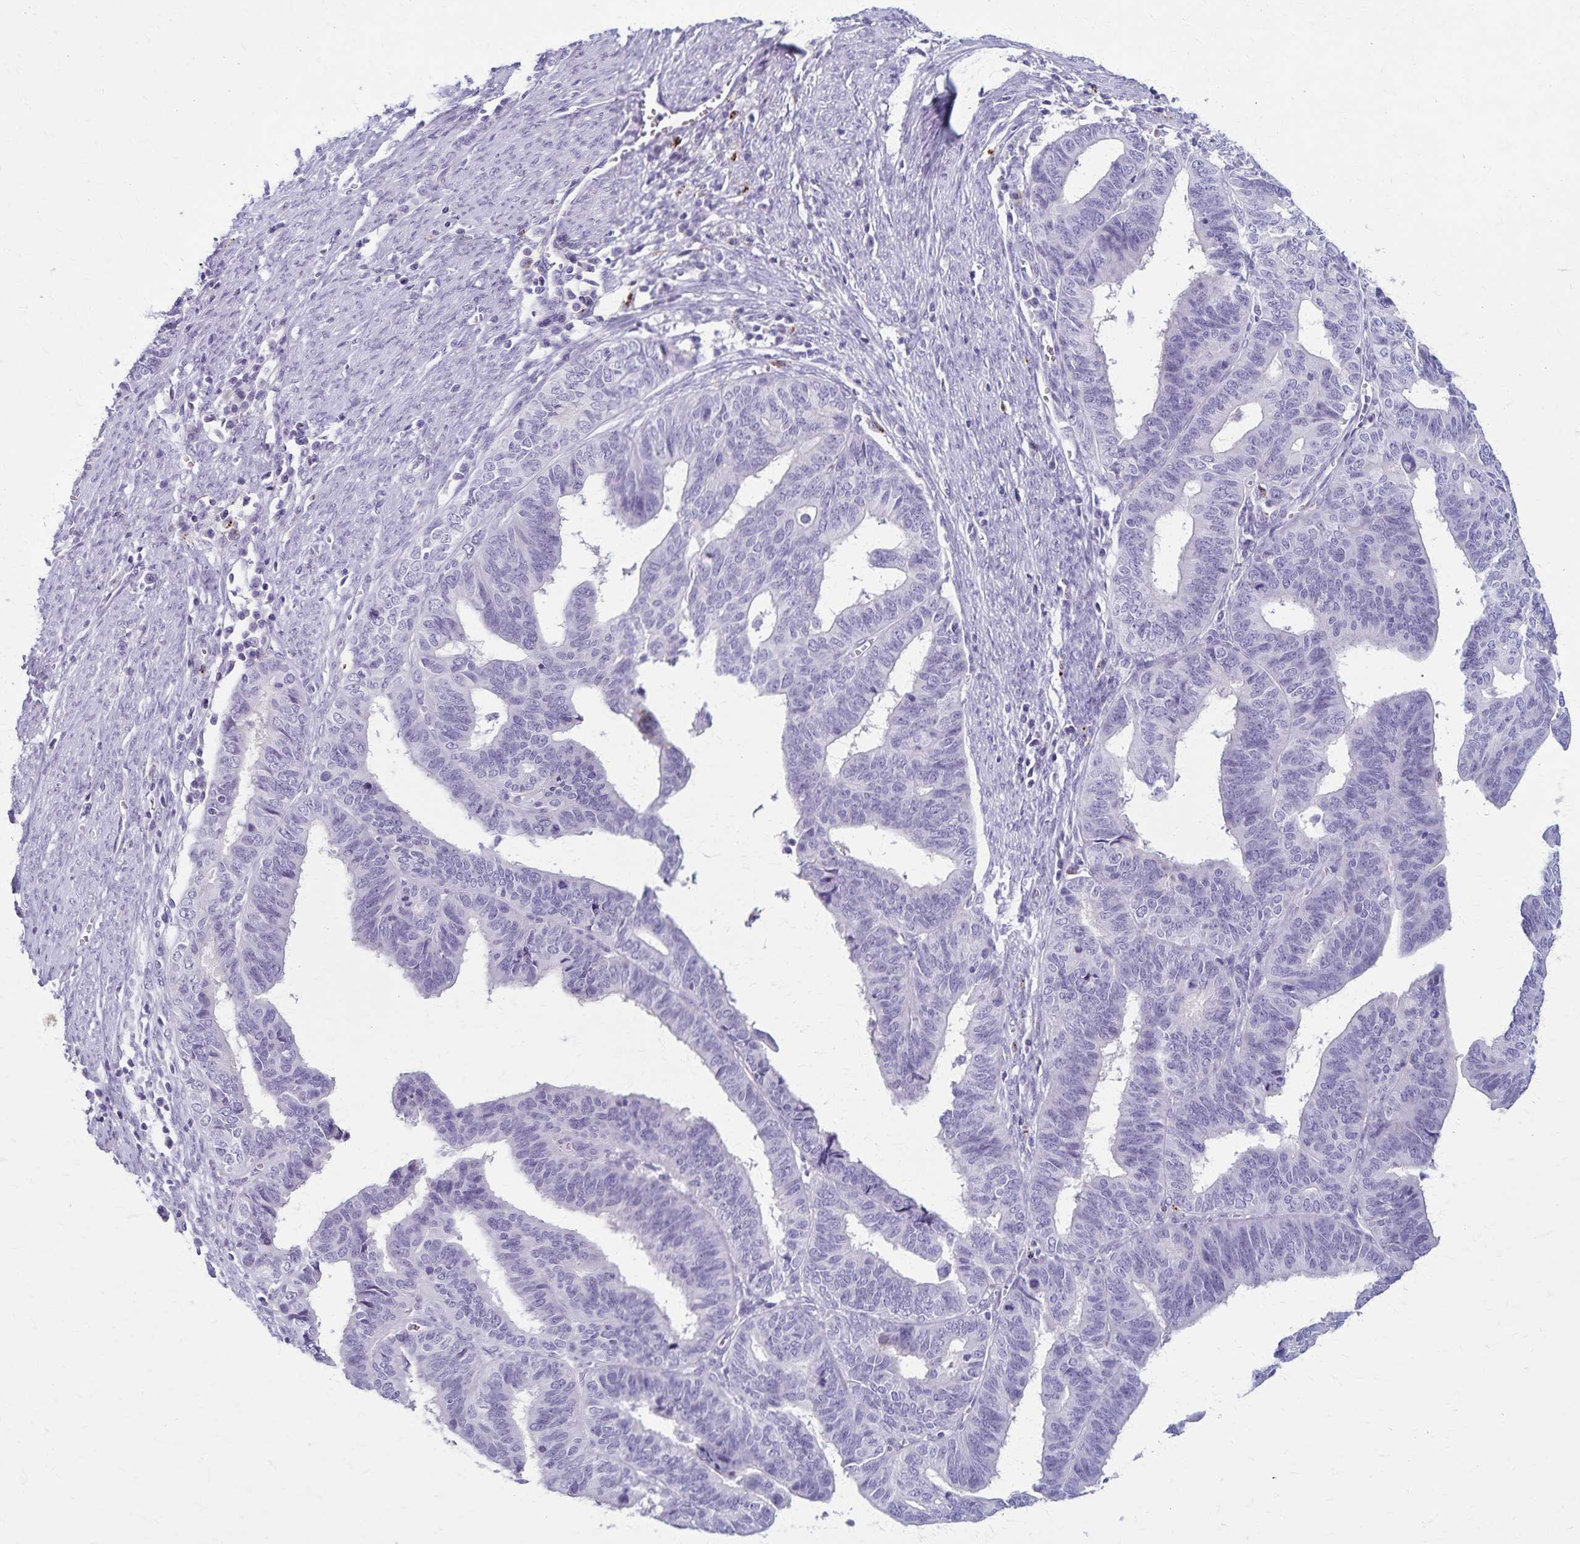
{"staining": {"intensity": "negative", "quantity": "none", "location": "none"}, "tissue": "endometrial cancer", "cell_type": "Tumor cells", "image_type": "cancer", "snomed": [{"axis": "morphology", "description": "Adenocarcinoma, NOS"}, {"axis": "topography", "description": "Endometrium"}], "caption": "An image of adenocarcinoma (endometrial) stained for a protein displays no brown staining in tumor cells.", "gene": "TMEM60", "patient": {"sex": "female", "age": 65}}